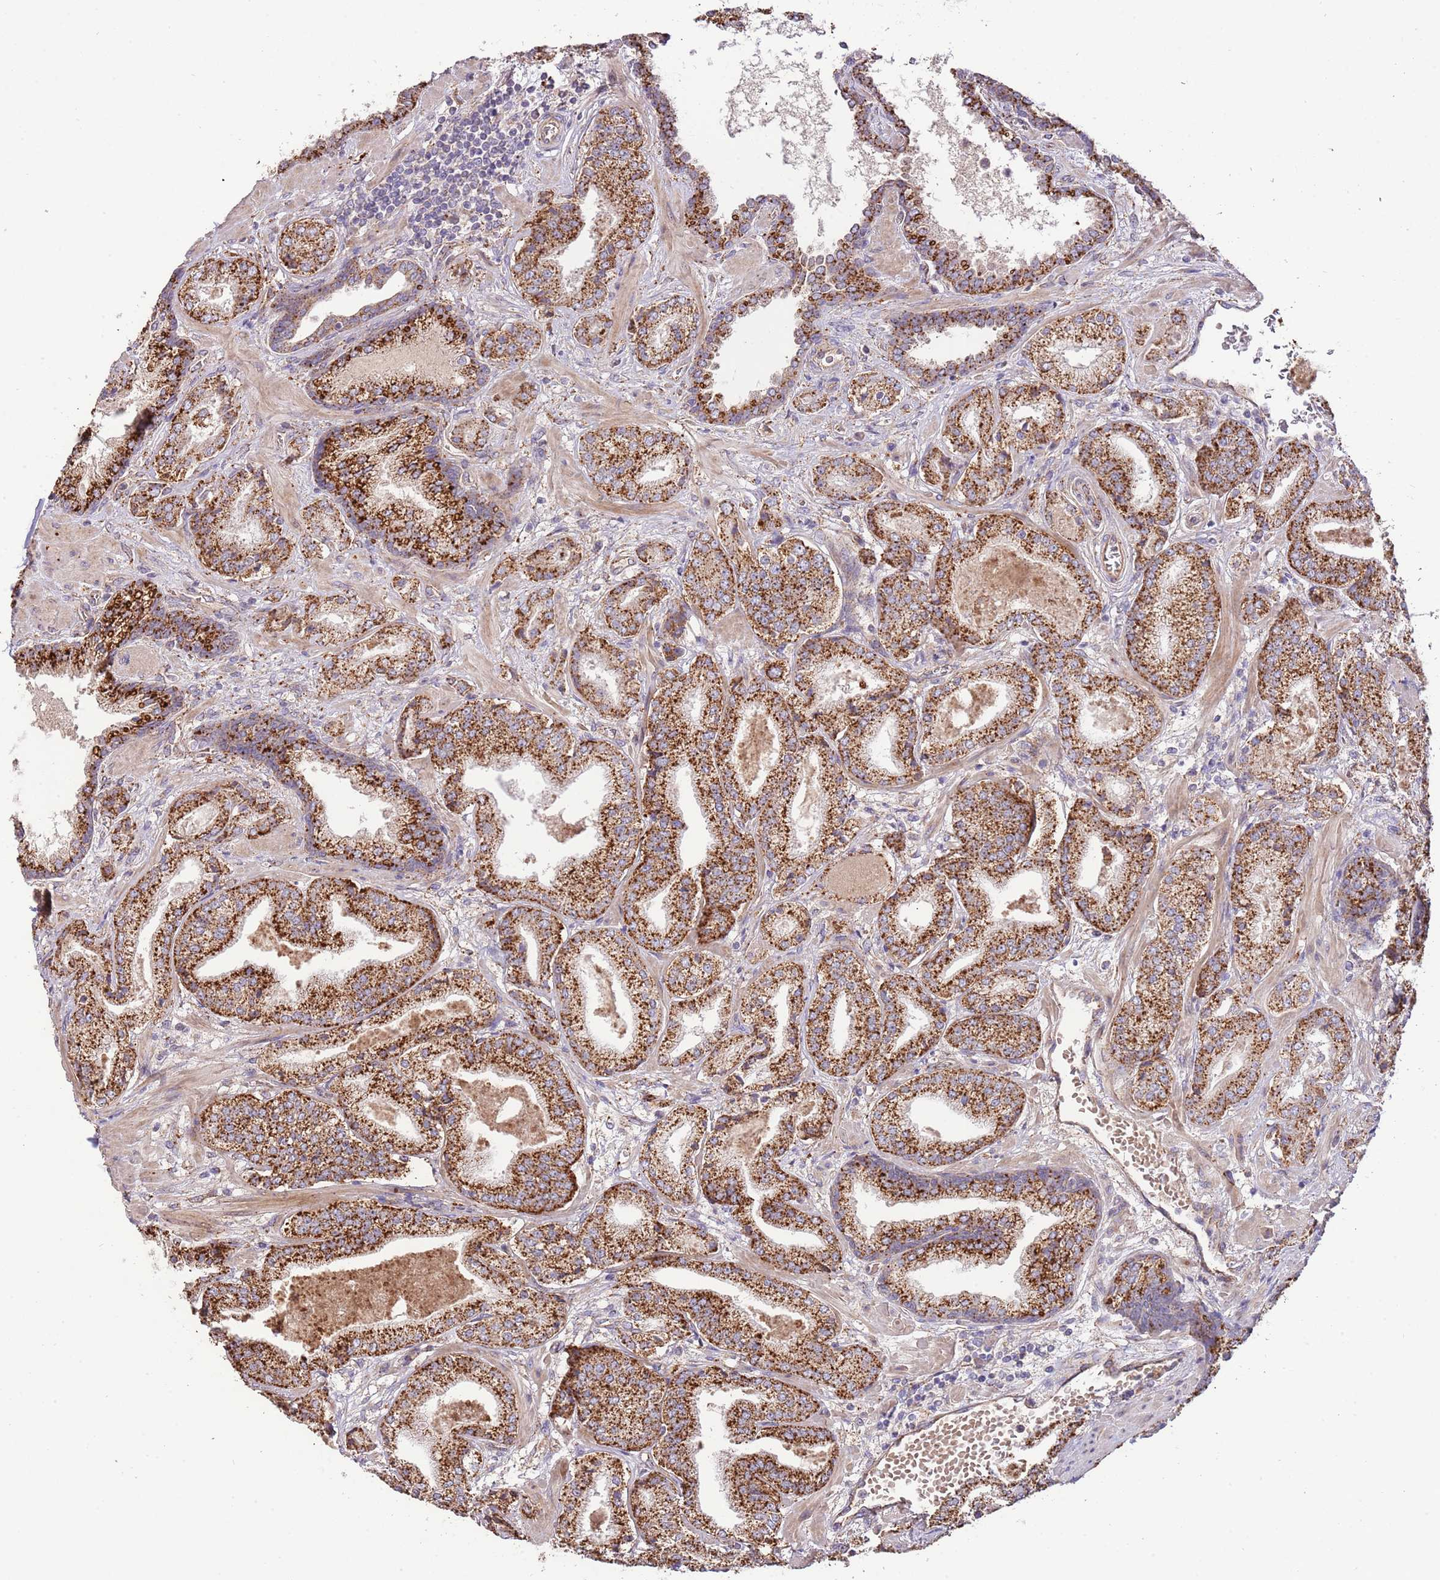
{"staining": {"intensity": "strong", "quantity": ">75%", "location": "cytoplasmic/membranous"}, "tissue": "prostate cancer", "cell_type": "Tumor cells", "image_type": "cancer", "snomed": [{"axis": "morphology", "description": "Adenocarcinoma, High grade"}, {"axis": "topography", "description": "Prostate"}], "caption": "DAB (3,3'-diaminobenzidine) immunohistochemical staining of human prostate cancer (high-grade adenocarcinoma) displays strong cytoplasmic/membranous protein expression in approximately >75% of tumor cells. The staining is performed using DAB (3,3'-diaminobenzidine) brown chromogen to label protein expression. The nuclei are counter-stained blue using hematoxylin.", "gene": "DOCK6", "patient": {"sex": "male", "age": 63}}